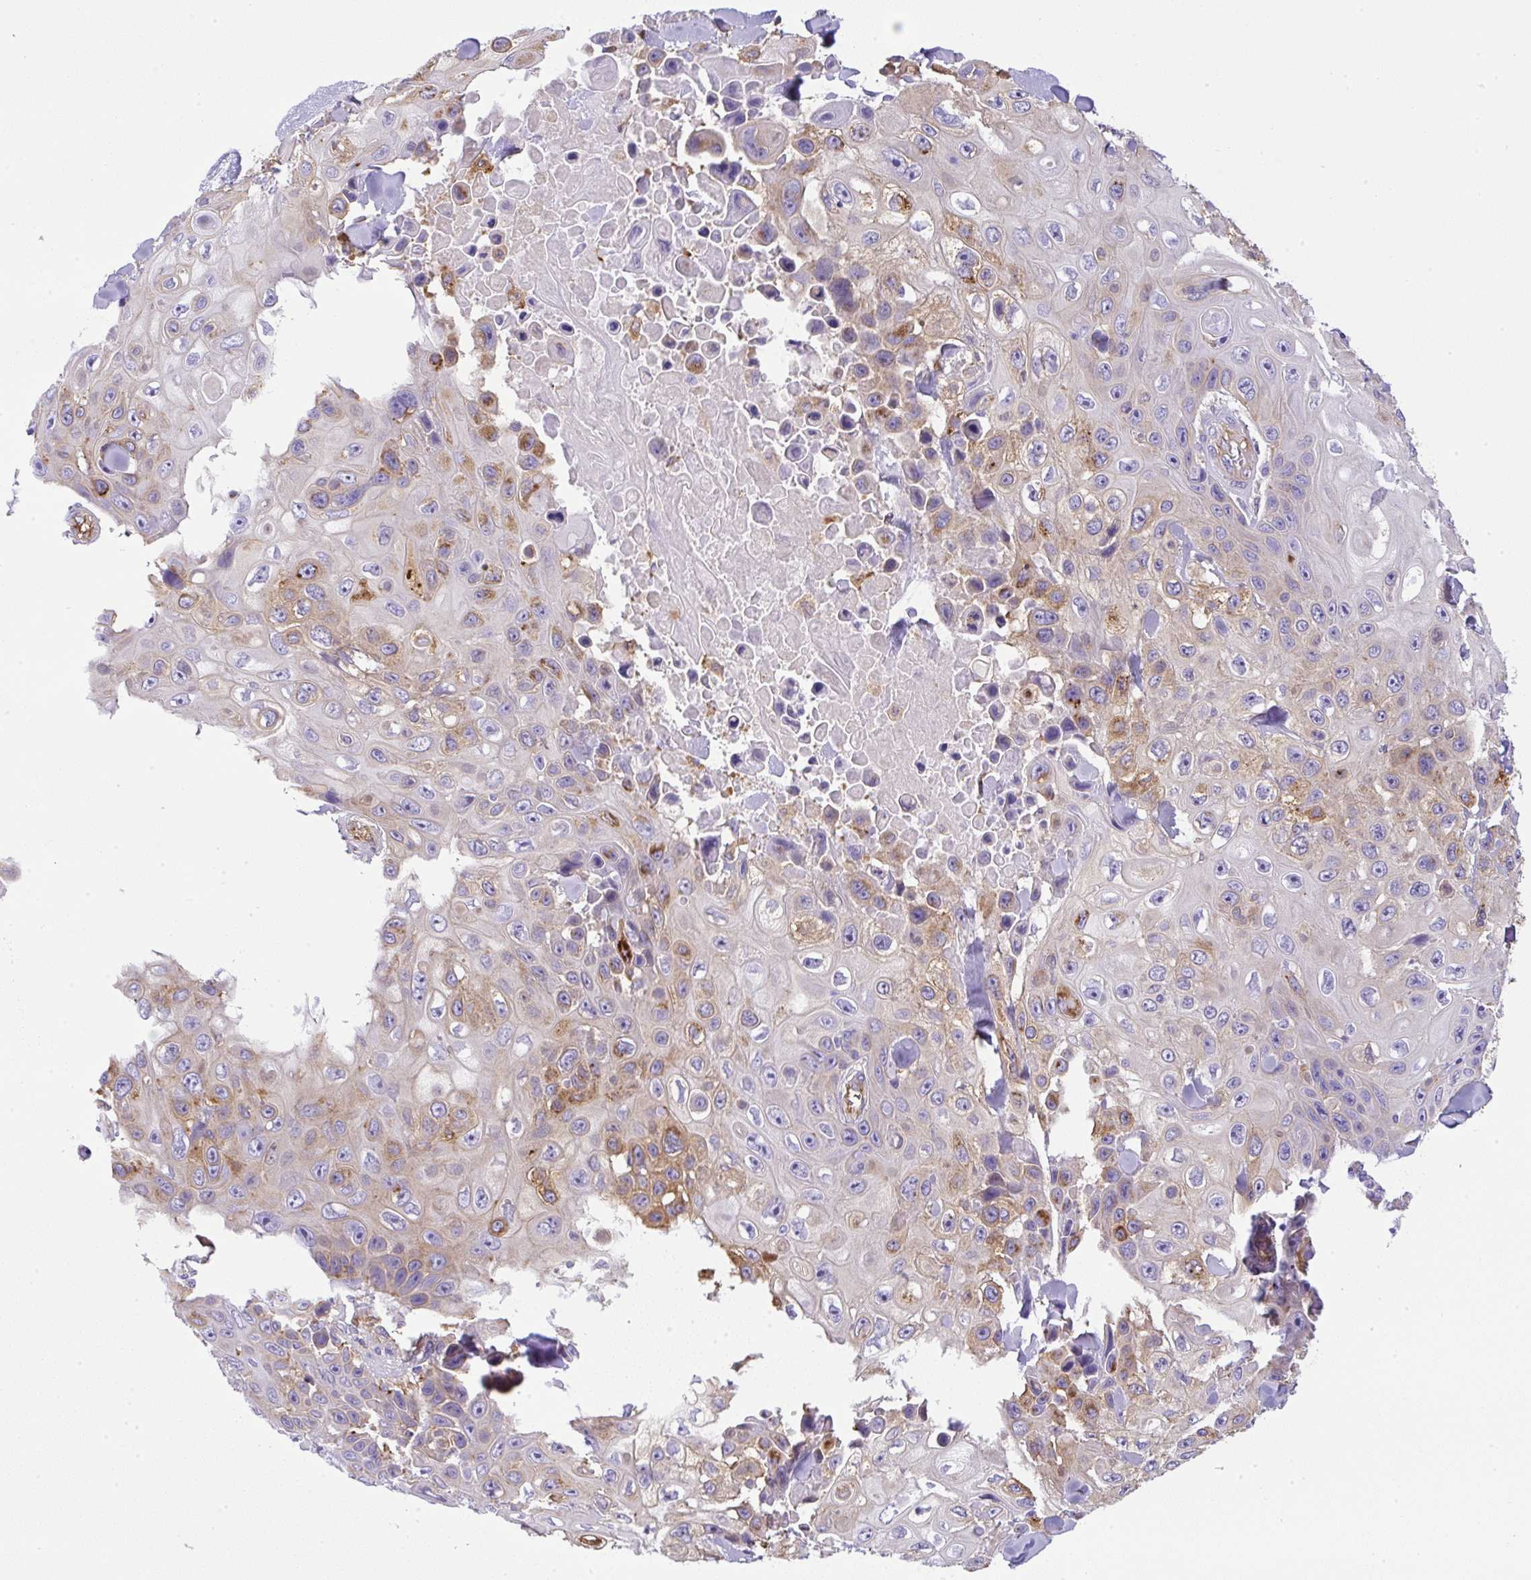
{"staining": {"intensity": "moderate", "quantity": "<25%", "location": "cytoplasmic/membranous"}, "tissue": "skin cancer", "cell_type": "Tumor cells", "image_type": "cancer", "snomed": [{"axis": "morphology", "description": "Squamous cell carcinoma, NOS"}, {"axis": "topography", "description": "Skin"}], "caption": "Brown immunohistochemical staining in human skin squamous cell carcinoma shows moderate cytoplasmic/membranous staining in approximately <25% of tumor cells.", "gene": "MAGEB5", "patient": {"sex": "male", "age": 82}}